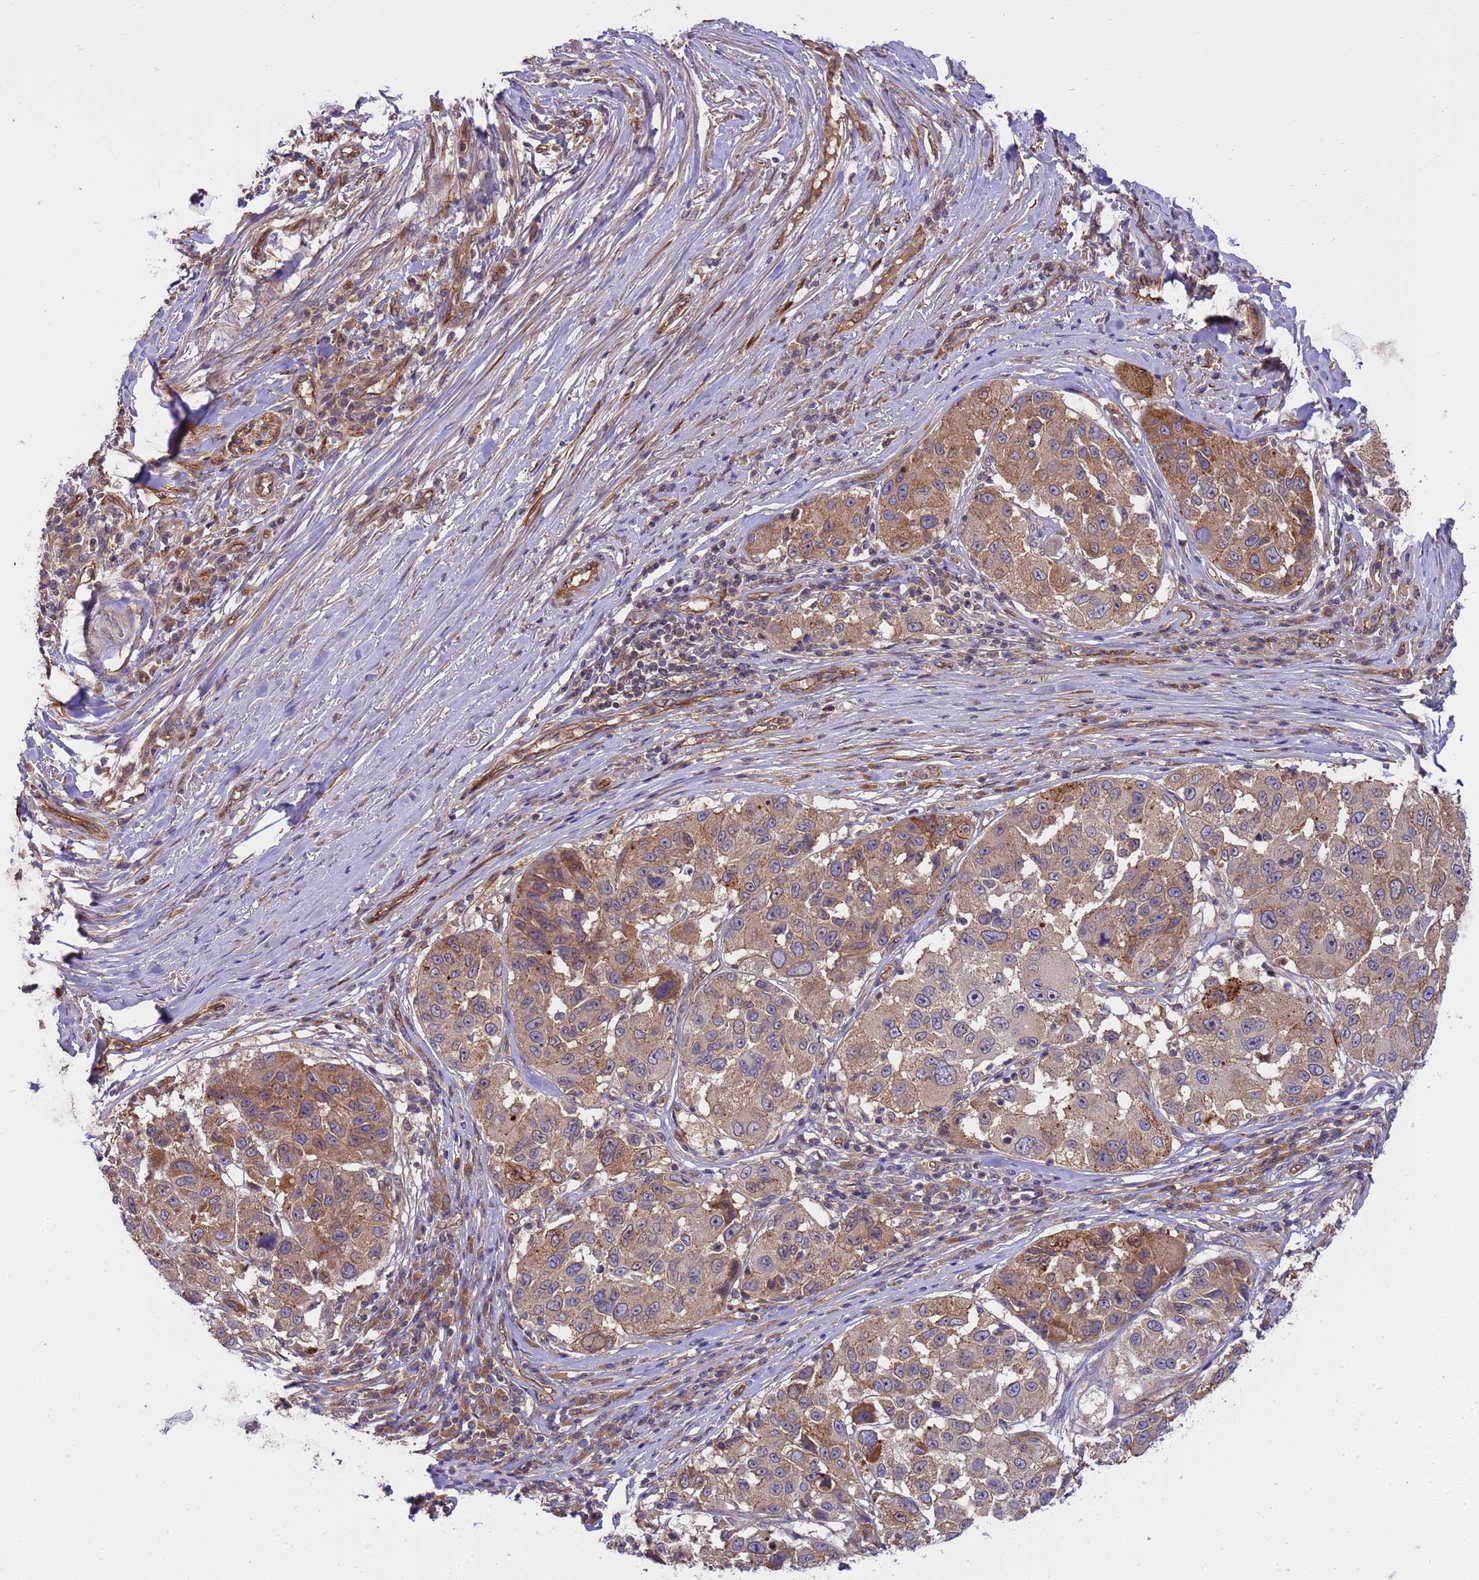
{"staining": {"intensity": "moderate", "quantity": ">75%", "location": "cytoplasmic/membranous,nuclear"}, "tissue": "melanoma", "cell_type": "Tumor cells", "image_type": "cancer", "snomed": [{"axis": "morphology", "description": "Malignant melanoma, NOS"}, {"axis": "topography", "description": "Skin"}], "caption": "A photomicrograph of human melanoma stained for a protein demonstrates moderate cytoplasmic/membranous and nuclear brown staining in tumor cells.", "gene": "SMCO3", "patient": {"sex": "female", "age": 66}}